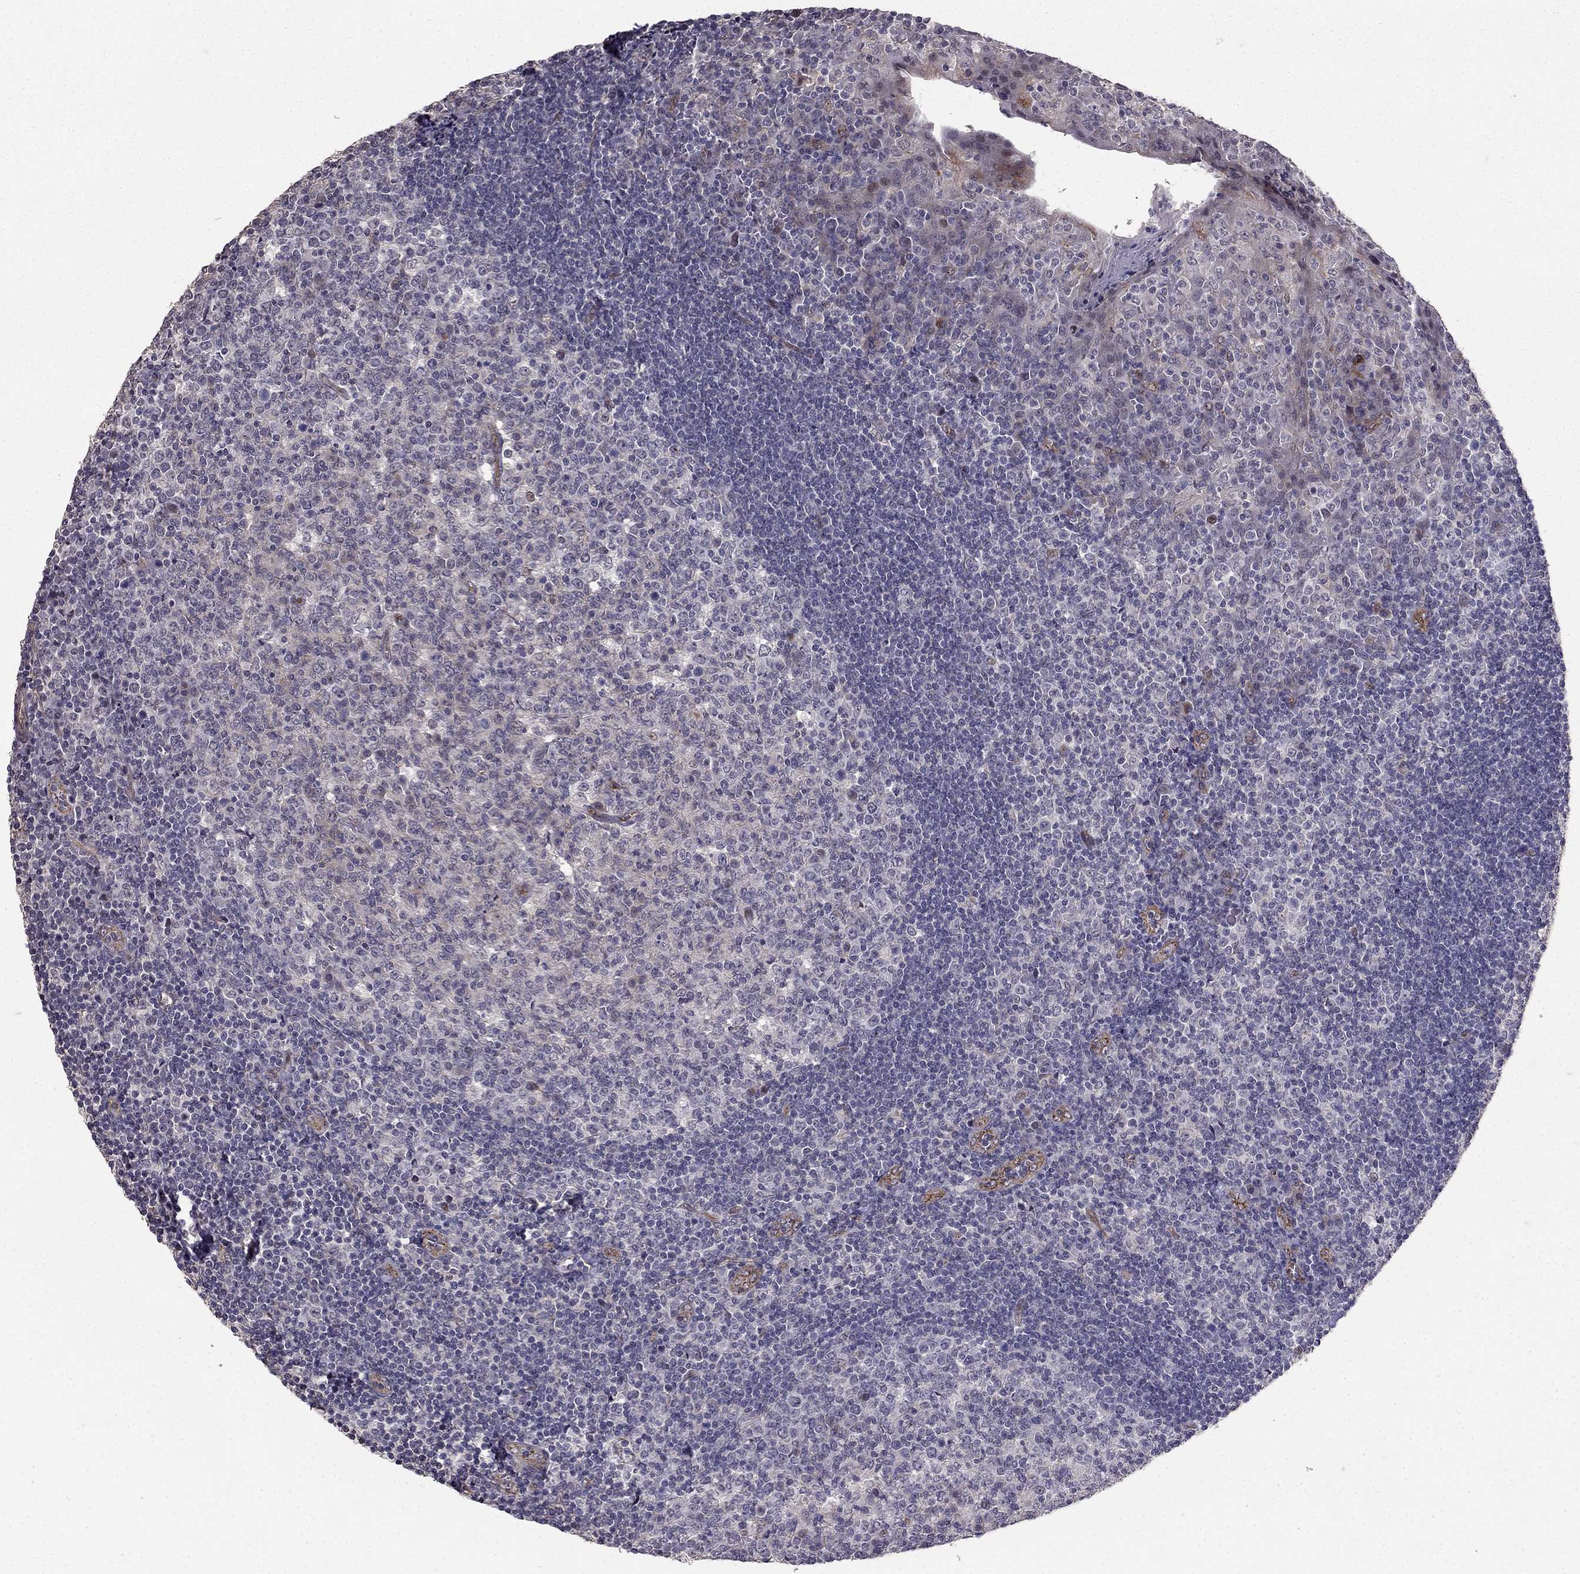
{"staining": {"intensity": "negative", "quantity": "none", "location": "none"}, "tissue": "tonsil", "cell_type": "Germinal center cells", "image_type": "normal", "snomed": [{"axis": "morphology", "description": "Normal tissue, NOS"}, {"axis": "topography", "description": "Tonsil"}], "caption": "The histopathology image exhibits no significant expression in germinal center cells of tonsil.", "gene": "RASIP1", "patient": {"sex": "female", "age": 13}}